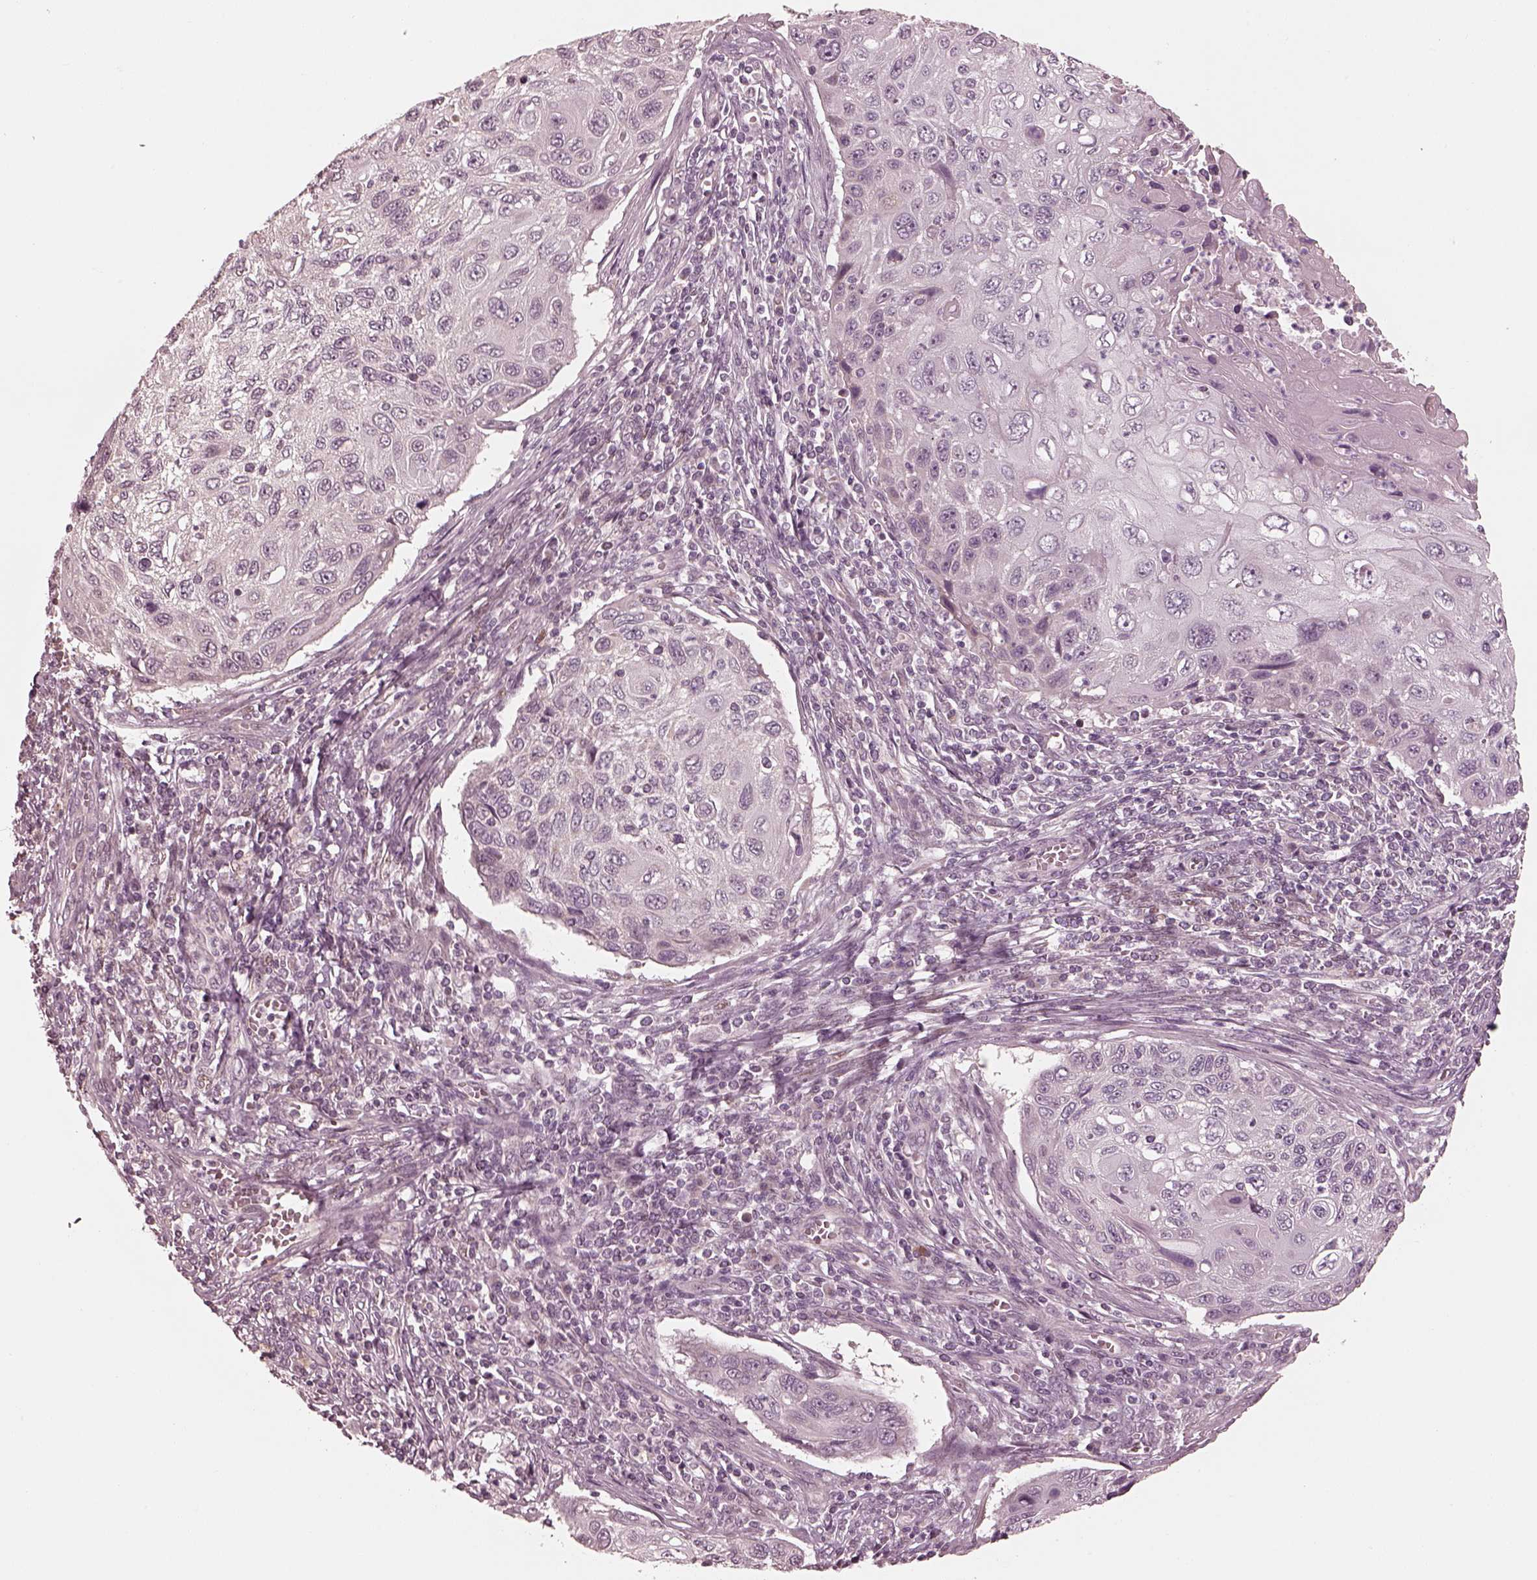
{"staining": {"intensity": "negative", "quantity": "none", "location": "none"}, "tissue": "cervical cancer", "cell_type": "Tumor cells", "image_type": "cancer", "snomed": [{"axis": "morphology", "description": "Squamous cell carcinoma, NOS"}, {"axis": "topography", "description": "Cervix"}], "caption": "A micrograph of human cervical cancer is negative for staining in tumor cells.", "gene": "IQCB1", "patient": {"sex": "female", "age": 70}}